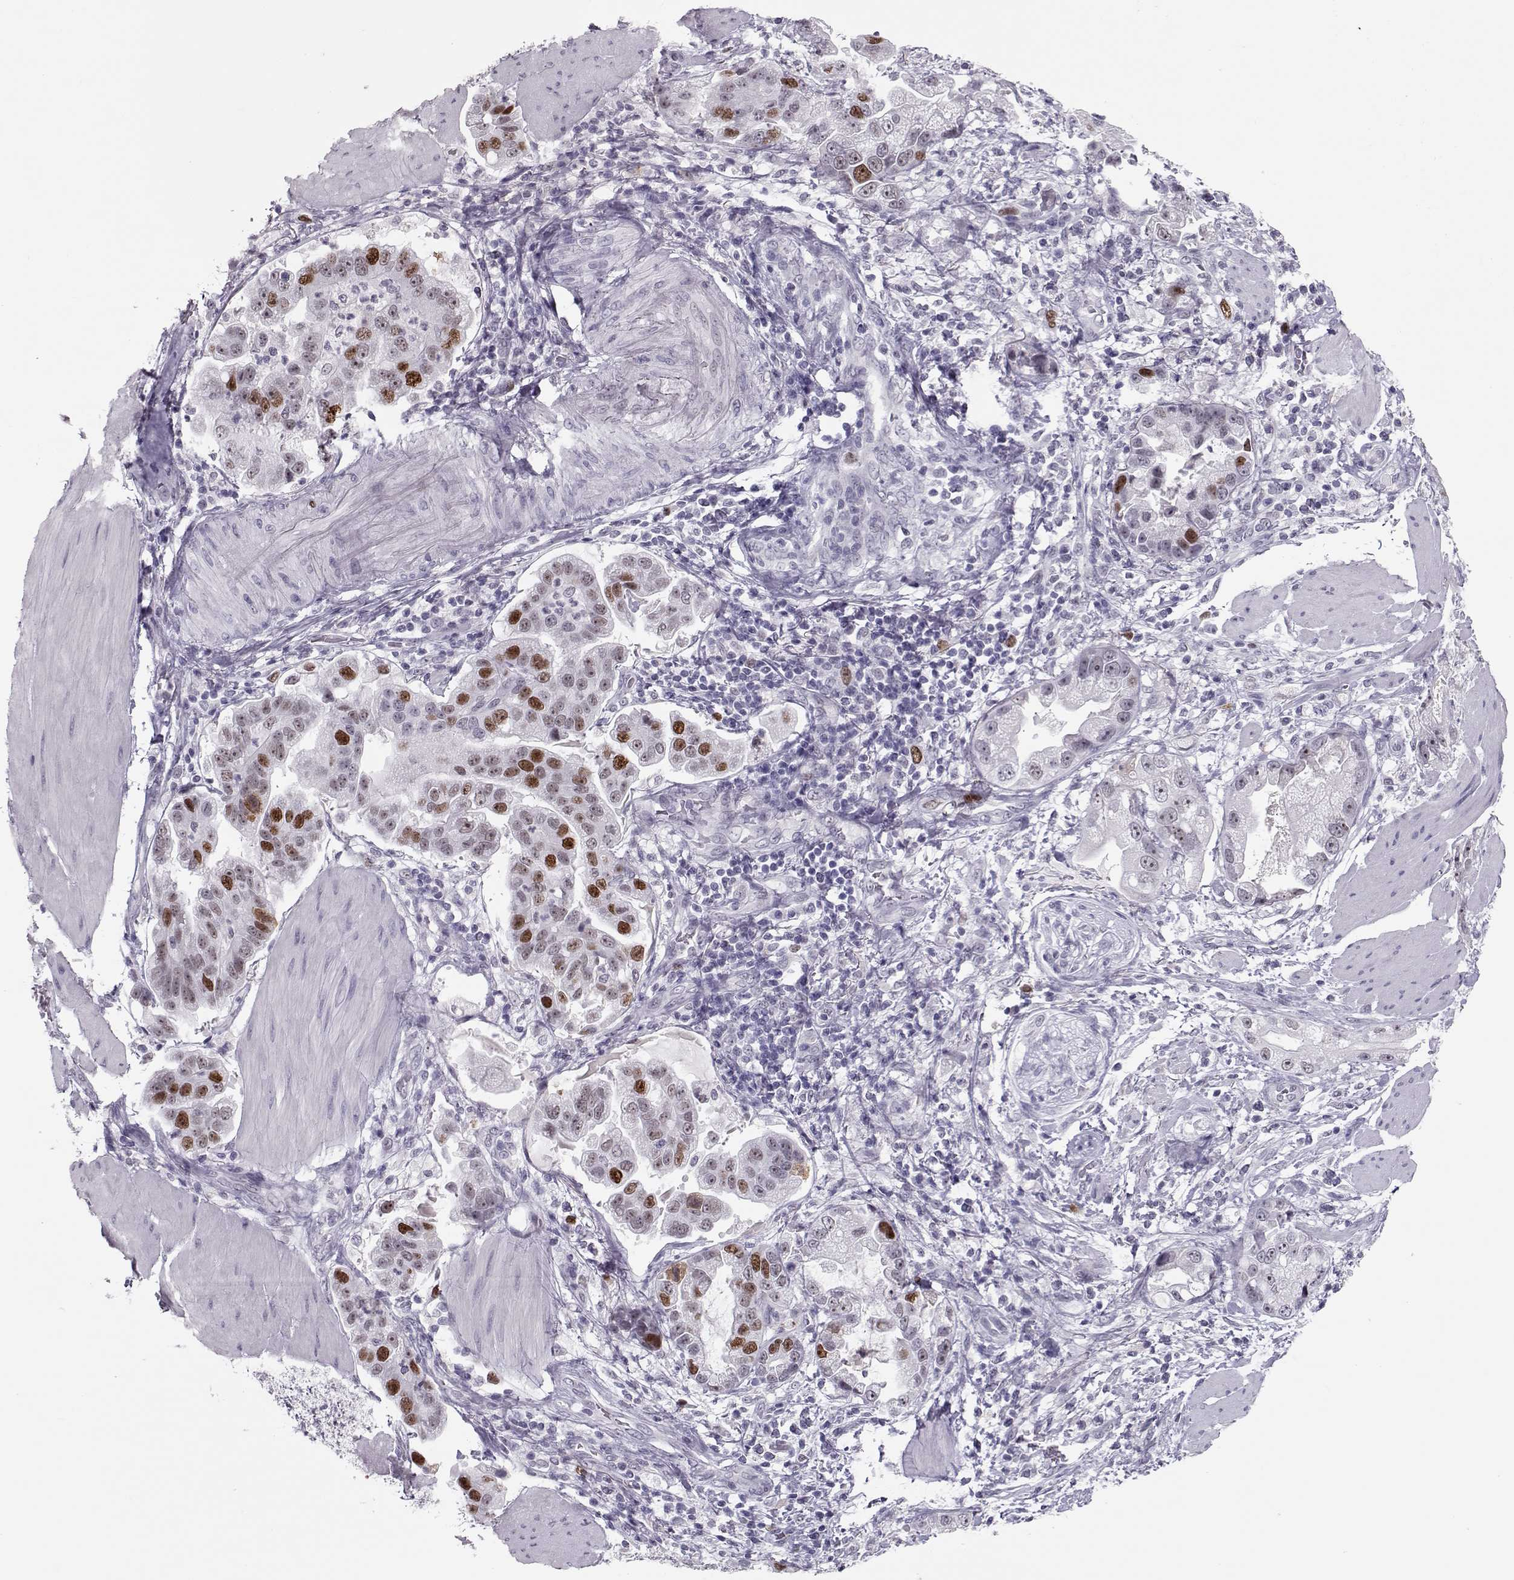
{"staining": {"intensity": "strong", "quantity": "<25%", "location": "nuclear"}, "tissue": "stomach cancer", "cell_type": "Tumor cells", "image_type": "cancer", "snomed": [{"axis": "morphology", "description": "Adenocarcinoma, NOS"}, {"axis": "topography", "description": "Stomach"}], "caption": "Human stomach adenocarcinoma stained with a brown dye displays strong nuclear positive staining in approximately <25% of tumor cells.", "gene": "SGO1", "patient": {"sex": "male", "age": 59}}